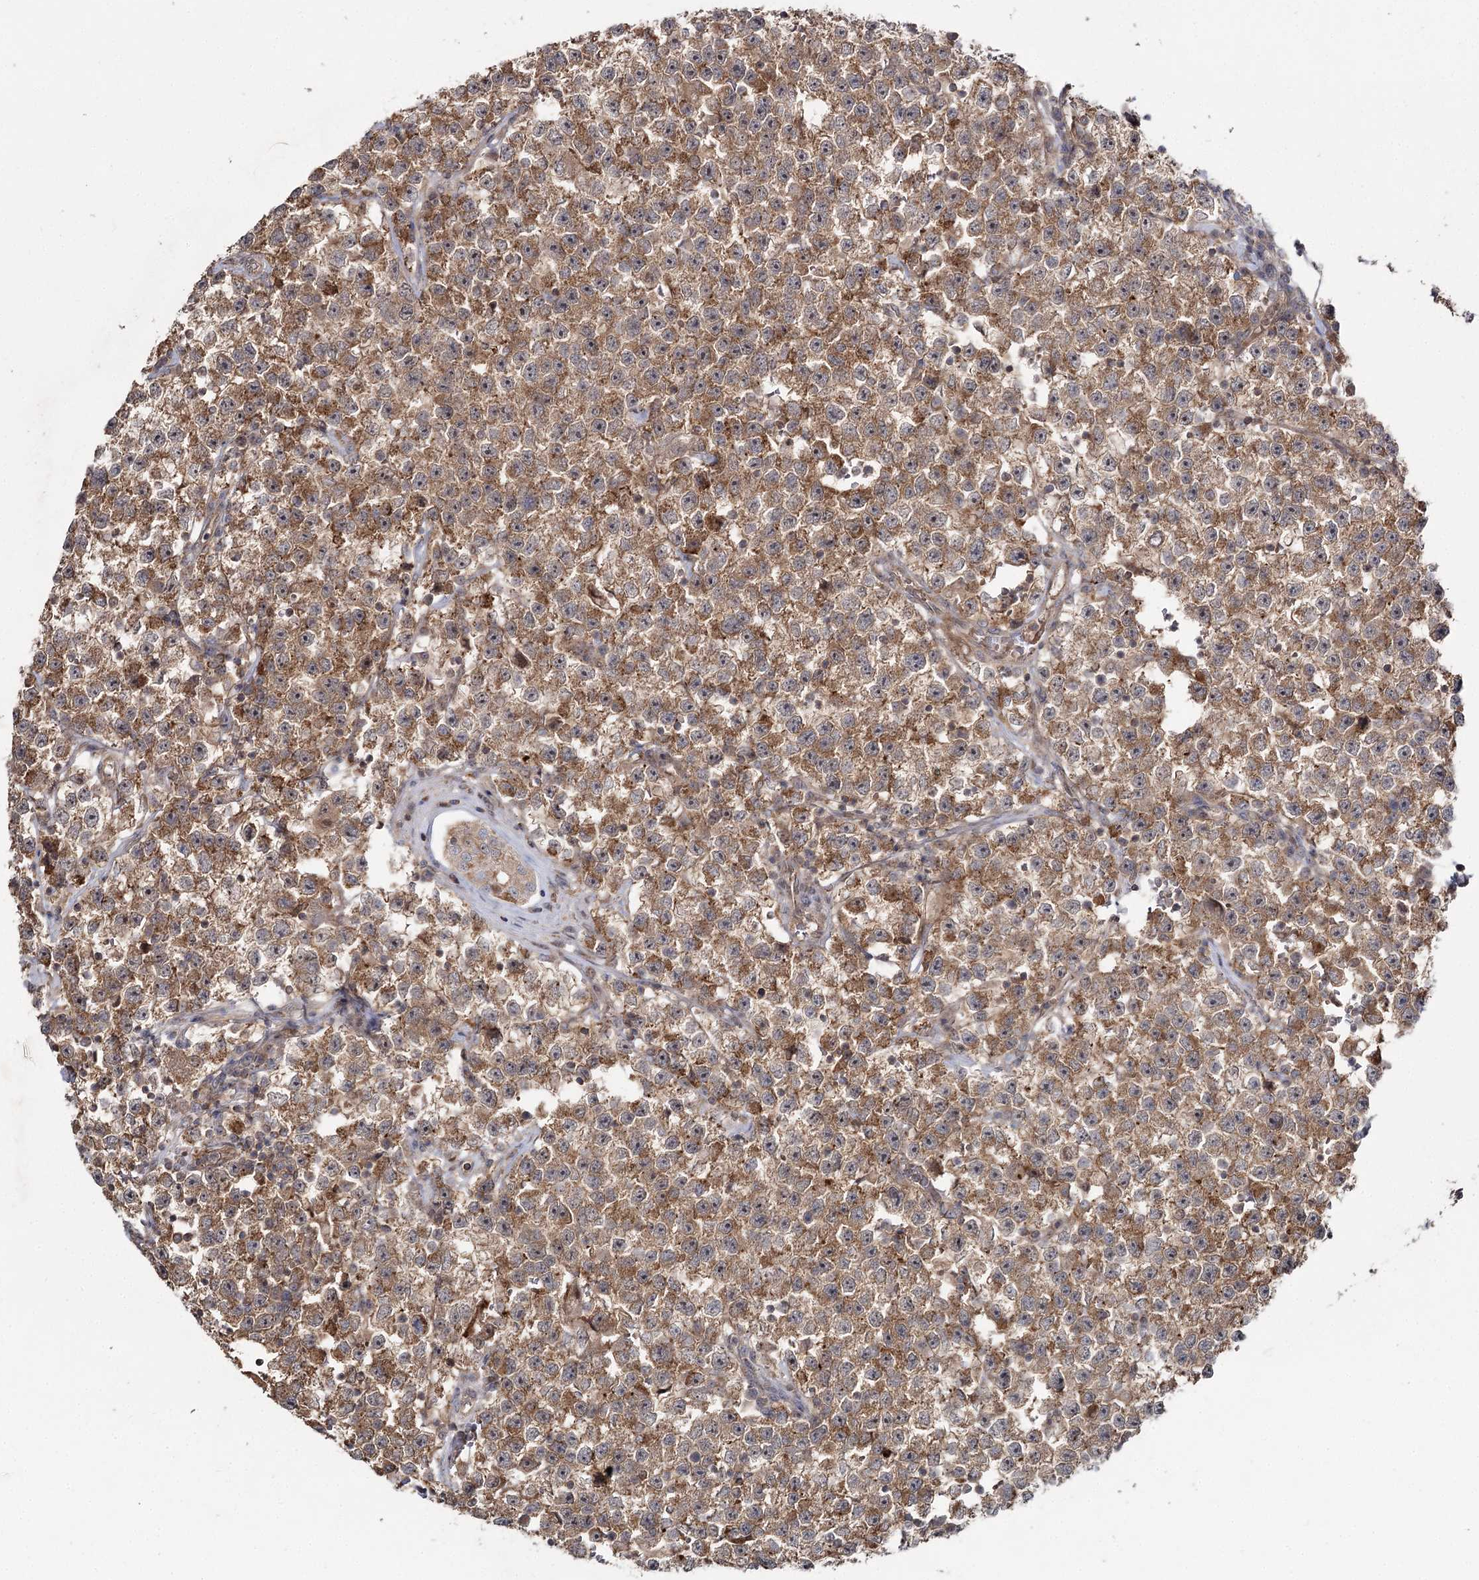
{"staining": {"intensity": "moderate", "quantity": ">75%", "location": "cytoplasmic/membranous"}, "tissue": "testis cancer", "cell_type": "Tumor cells", "image_type": "cancer", "snomed": [{"axis": "morphology", "description": "Seminoma, NOS"}, {"axis": "topography", "description": "Testis"}], "caption": "Protein expression by immunohistochemistry shows moderate cytoplasmic/membranous expression in approximately >75% of tumor cells in seminoma (testis).", "gene": "WDR44", "patient": {"sex": "male", "age": 22}}